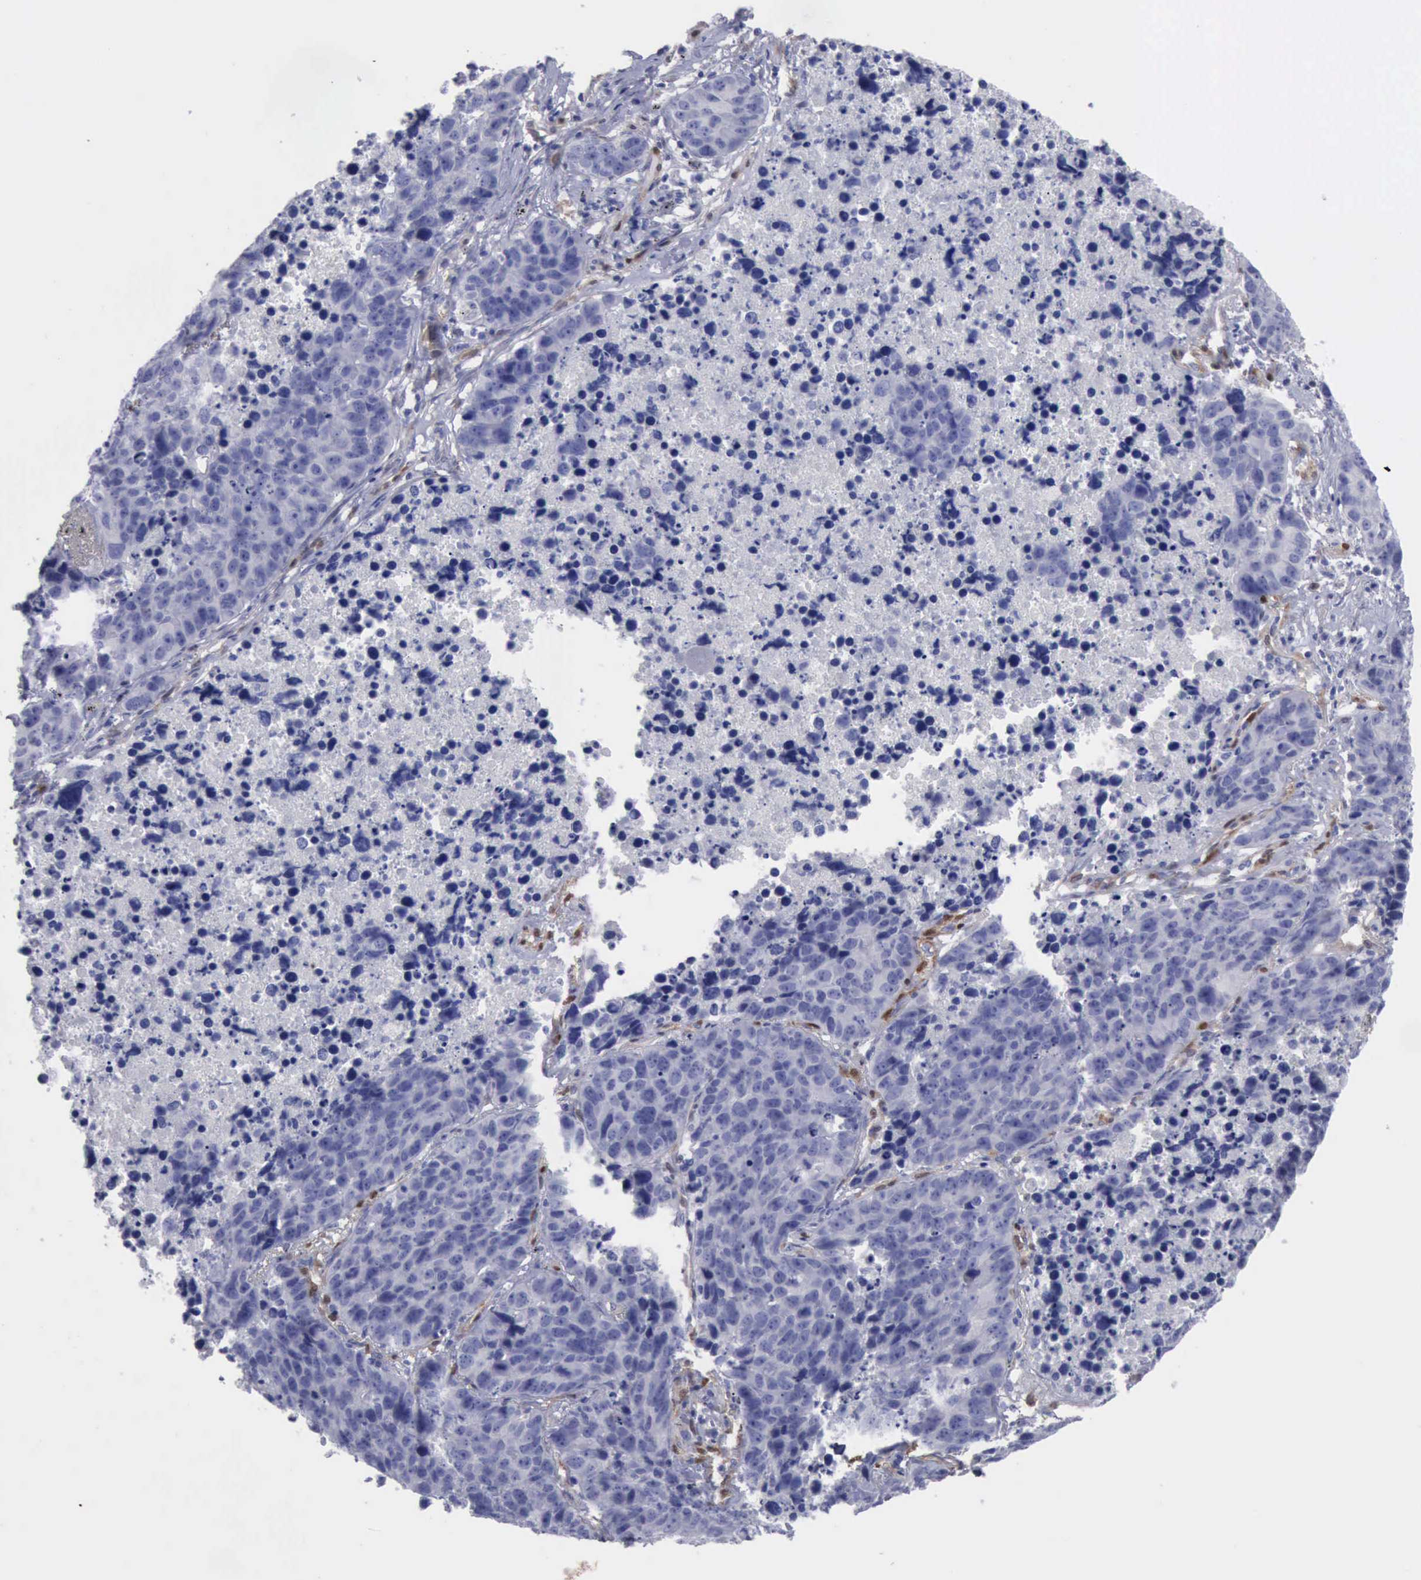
{"staining": {"intensity": "negative", "quantity": "none", "location": "none"}, "tissue": "lung cancer", "cell_type": "Tumor cells", "image_type": "cancer", "snomed": [{"axis": "morphology", "description": "Carcinoid, malignant, NOS"}, {"axis": "topography", "description": "Lung"}], "caption": "Carcinoid (malignant) (lung) stained for a protein using immunohistochemistry (IHC) demonstrates no expression tumor cells.", "gene": "FHL1", "patient": {"sex": "male", "age": 60}}